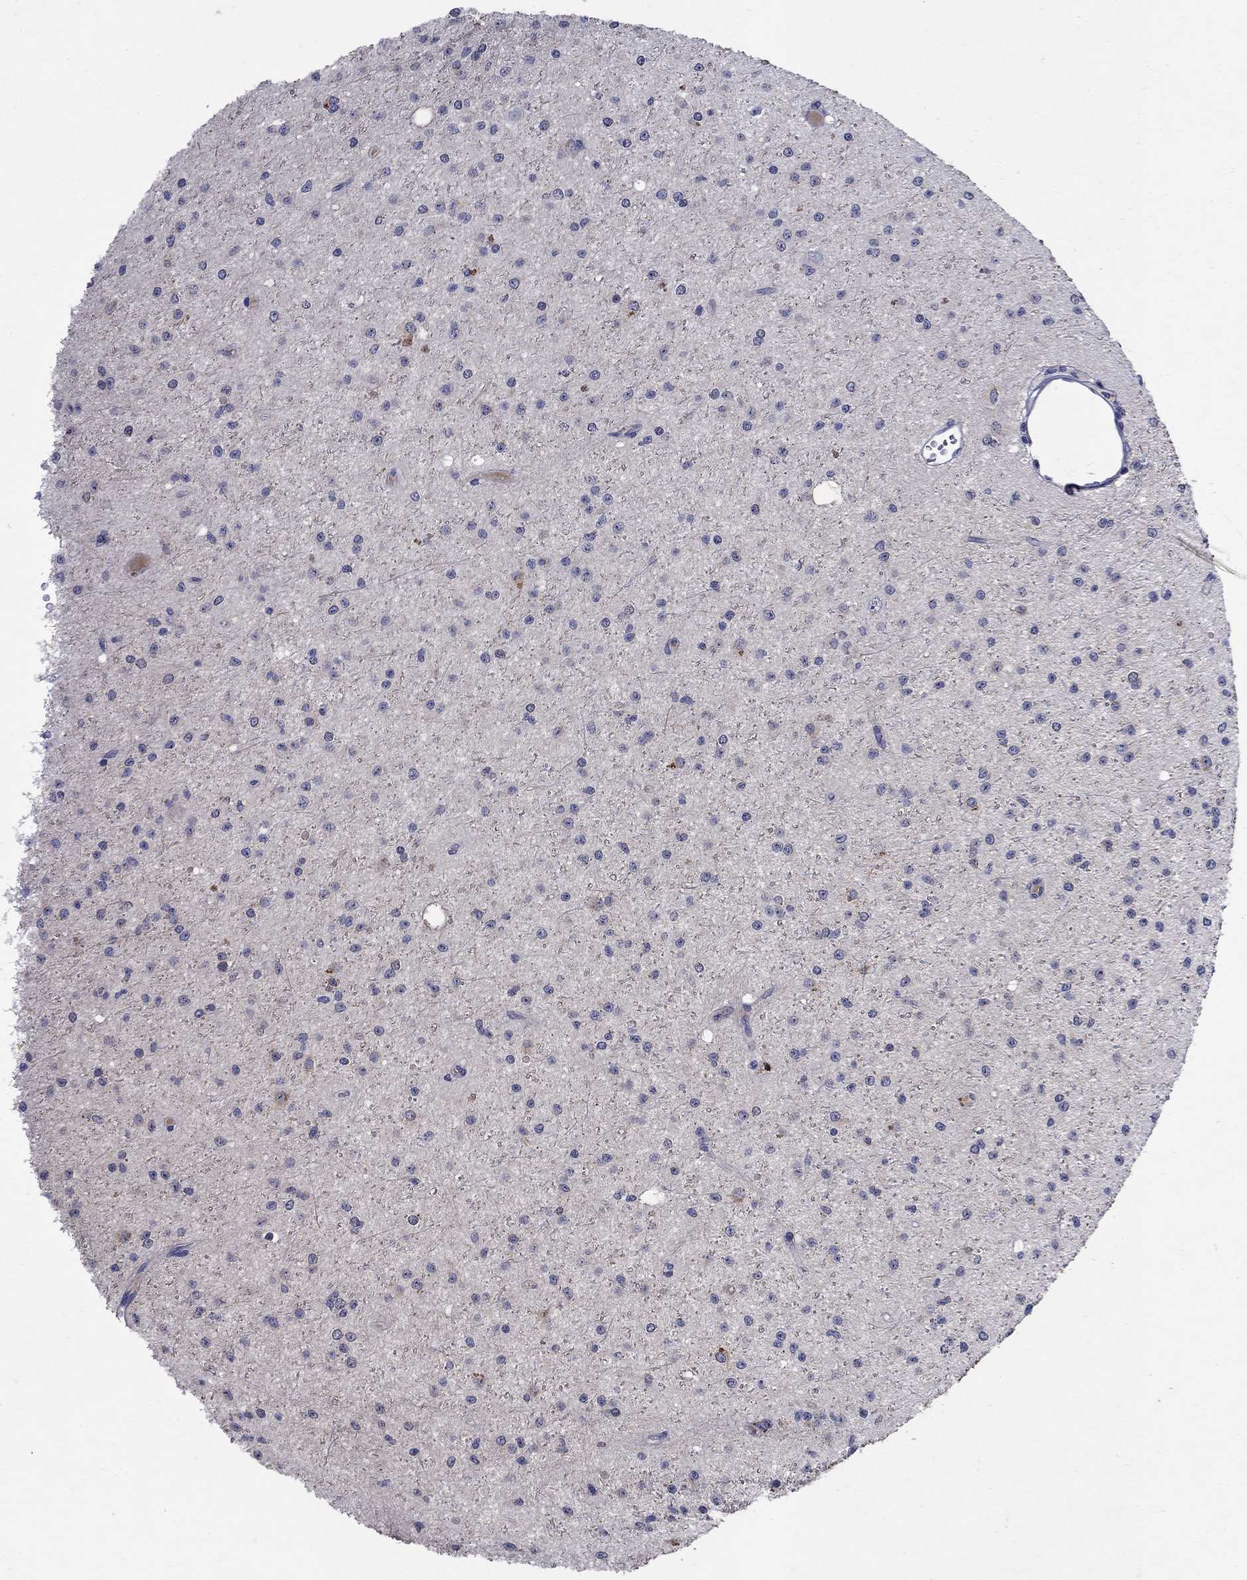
{"staining": {"intensity": "moderate", "quantity": "<25%", "location": "cytoplasmic/membranous"}, "tissue": "glioma", "cell_type": "Tumor cells", "image_type": "cancer", "snomed": [{"axis": "morphology", "description": "Glioma, malignant, Low grade"}, {"axis": "topography", "description": "Brain"}], "caption": "A brown stain shows moderate cytoplasmic/membranous positivity of a protein in human glioma tumor cells.", "gene": "PROZ", "patient": {"sex": "male", "age": 27}}